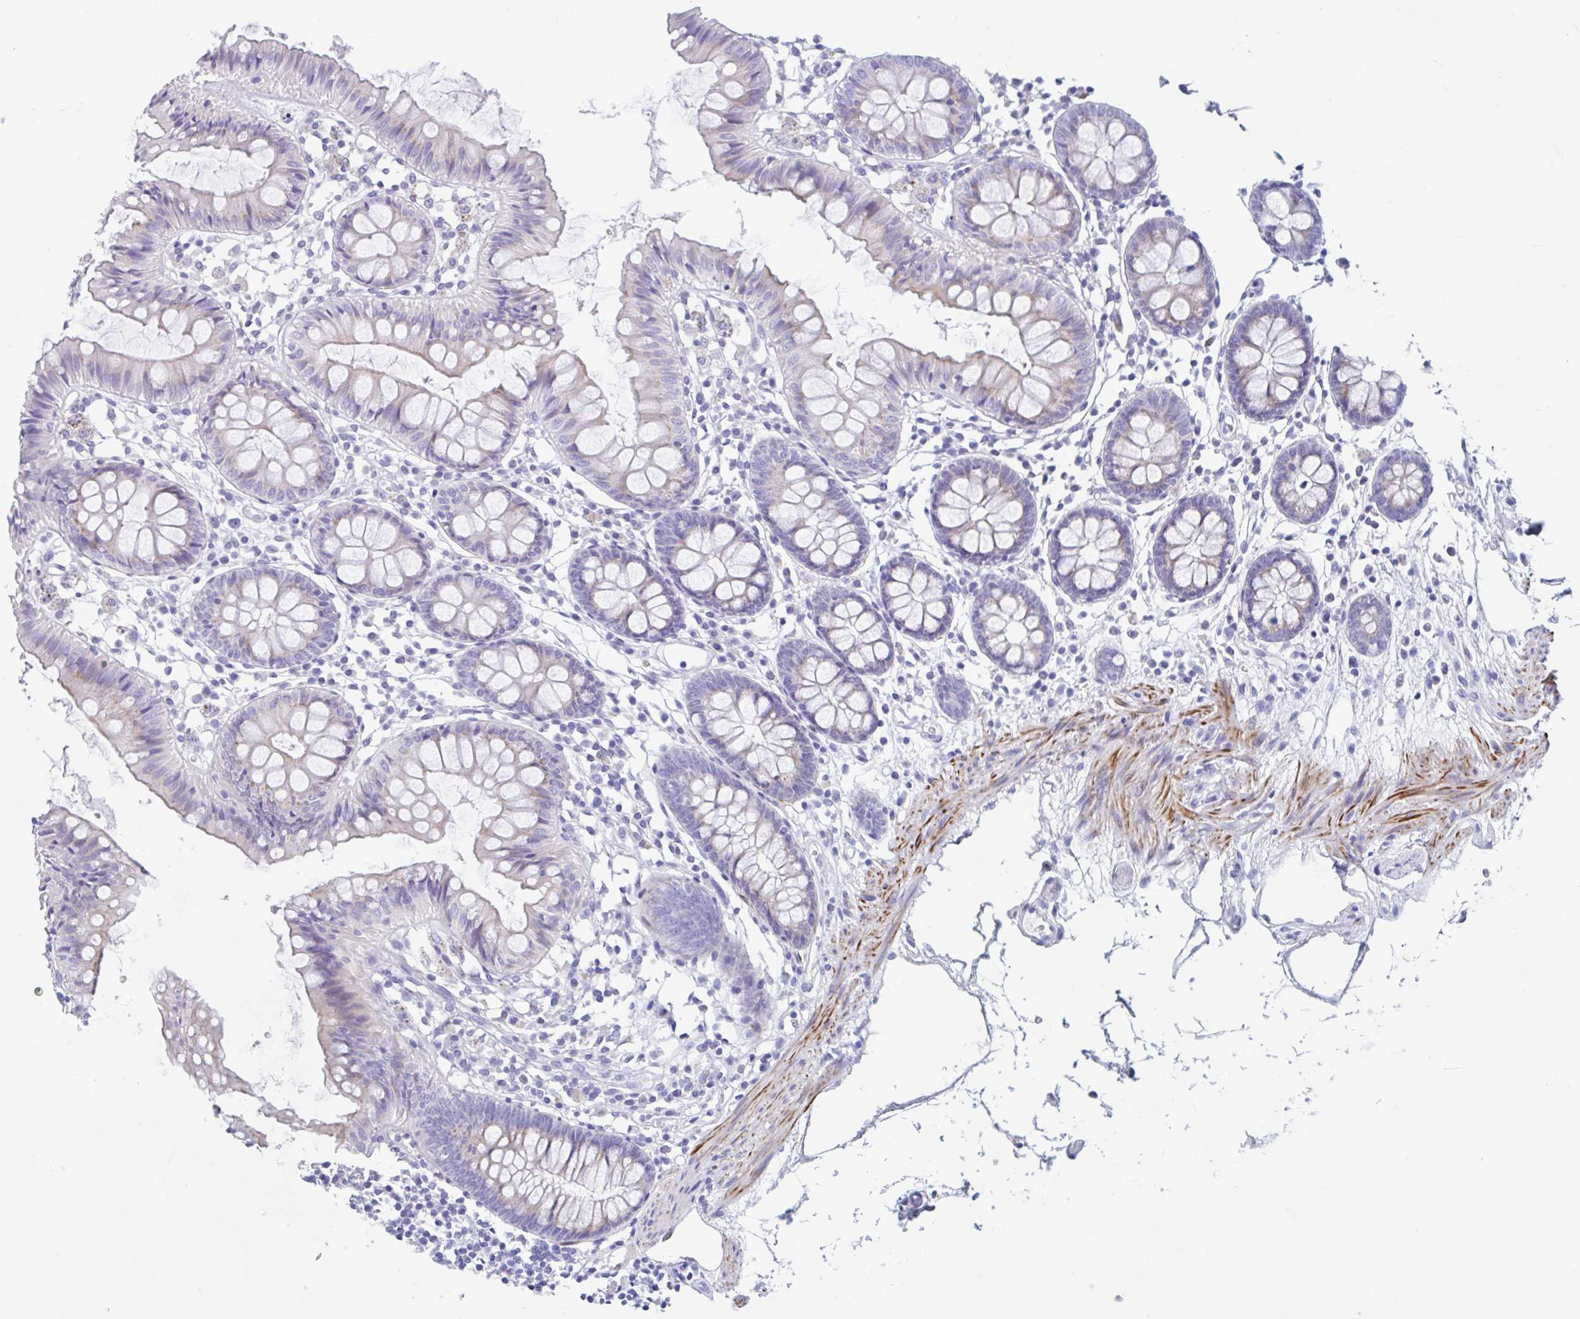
{"staining": {"intensity": "negative", "quantity": "none", "location": "none"}, "tissue": "colon", "cell_type": "Endothelial cells", "image_type": "normal", "snomed": [{"axis": "morphology", "description": "Normal tissue, NOS"}, {"axis": "topography", "description": "Colon"}], "caption": "Immunohistochemical staining of unremarkable human colon reveals no significant positivity in endothelial cells.", "gene": "CPTP", "patient": {"sex": "female", "age": 84}}